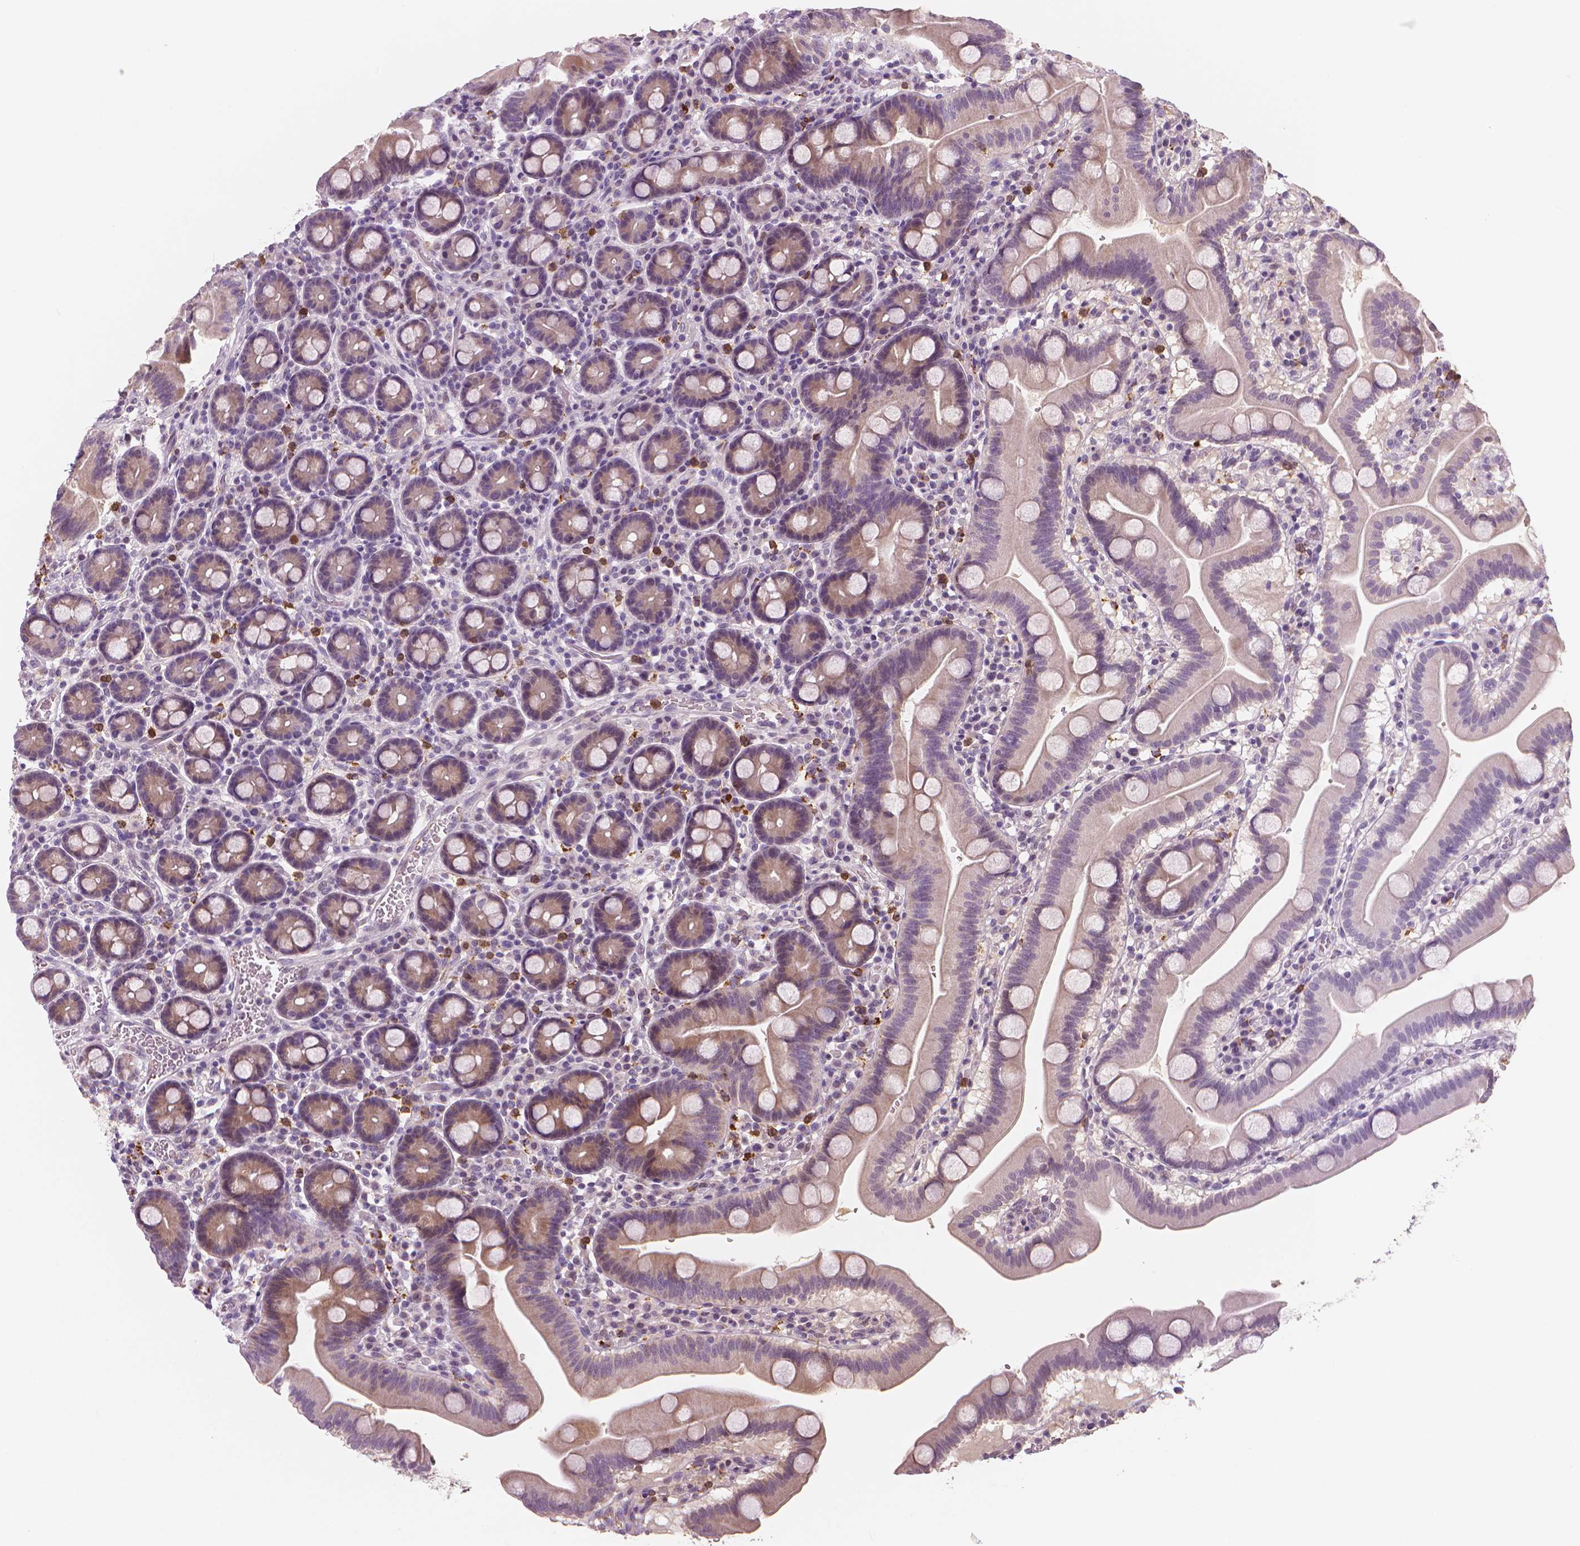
{"staining": {"intensity": "weak", "quantity": "25%-75%", "location": "cytoplasmic/membranous"}, "tissue": "duodenum", "cell_type": "Glandular cells", "image_type": "normal", "snomed": [{"axis": "morphology", "description": "Normal tissue, NOS"}, {"axis": "topography", "description": "Pancreas"}, {"axis": "topography", "description": "Duodenum"}], "caption": "Normal duodenum reveals weak cytoplasmic/membranous staining in about 25%-75% of glandular cells, visualized by immunohistochemistry.", "gene": "RNASE7", "patient": {"sex": "male", "age": 59}}